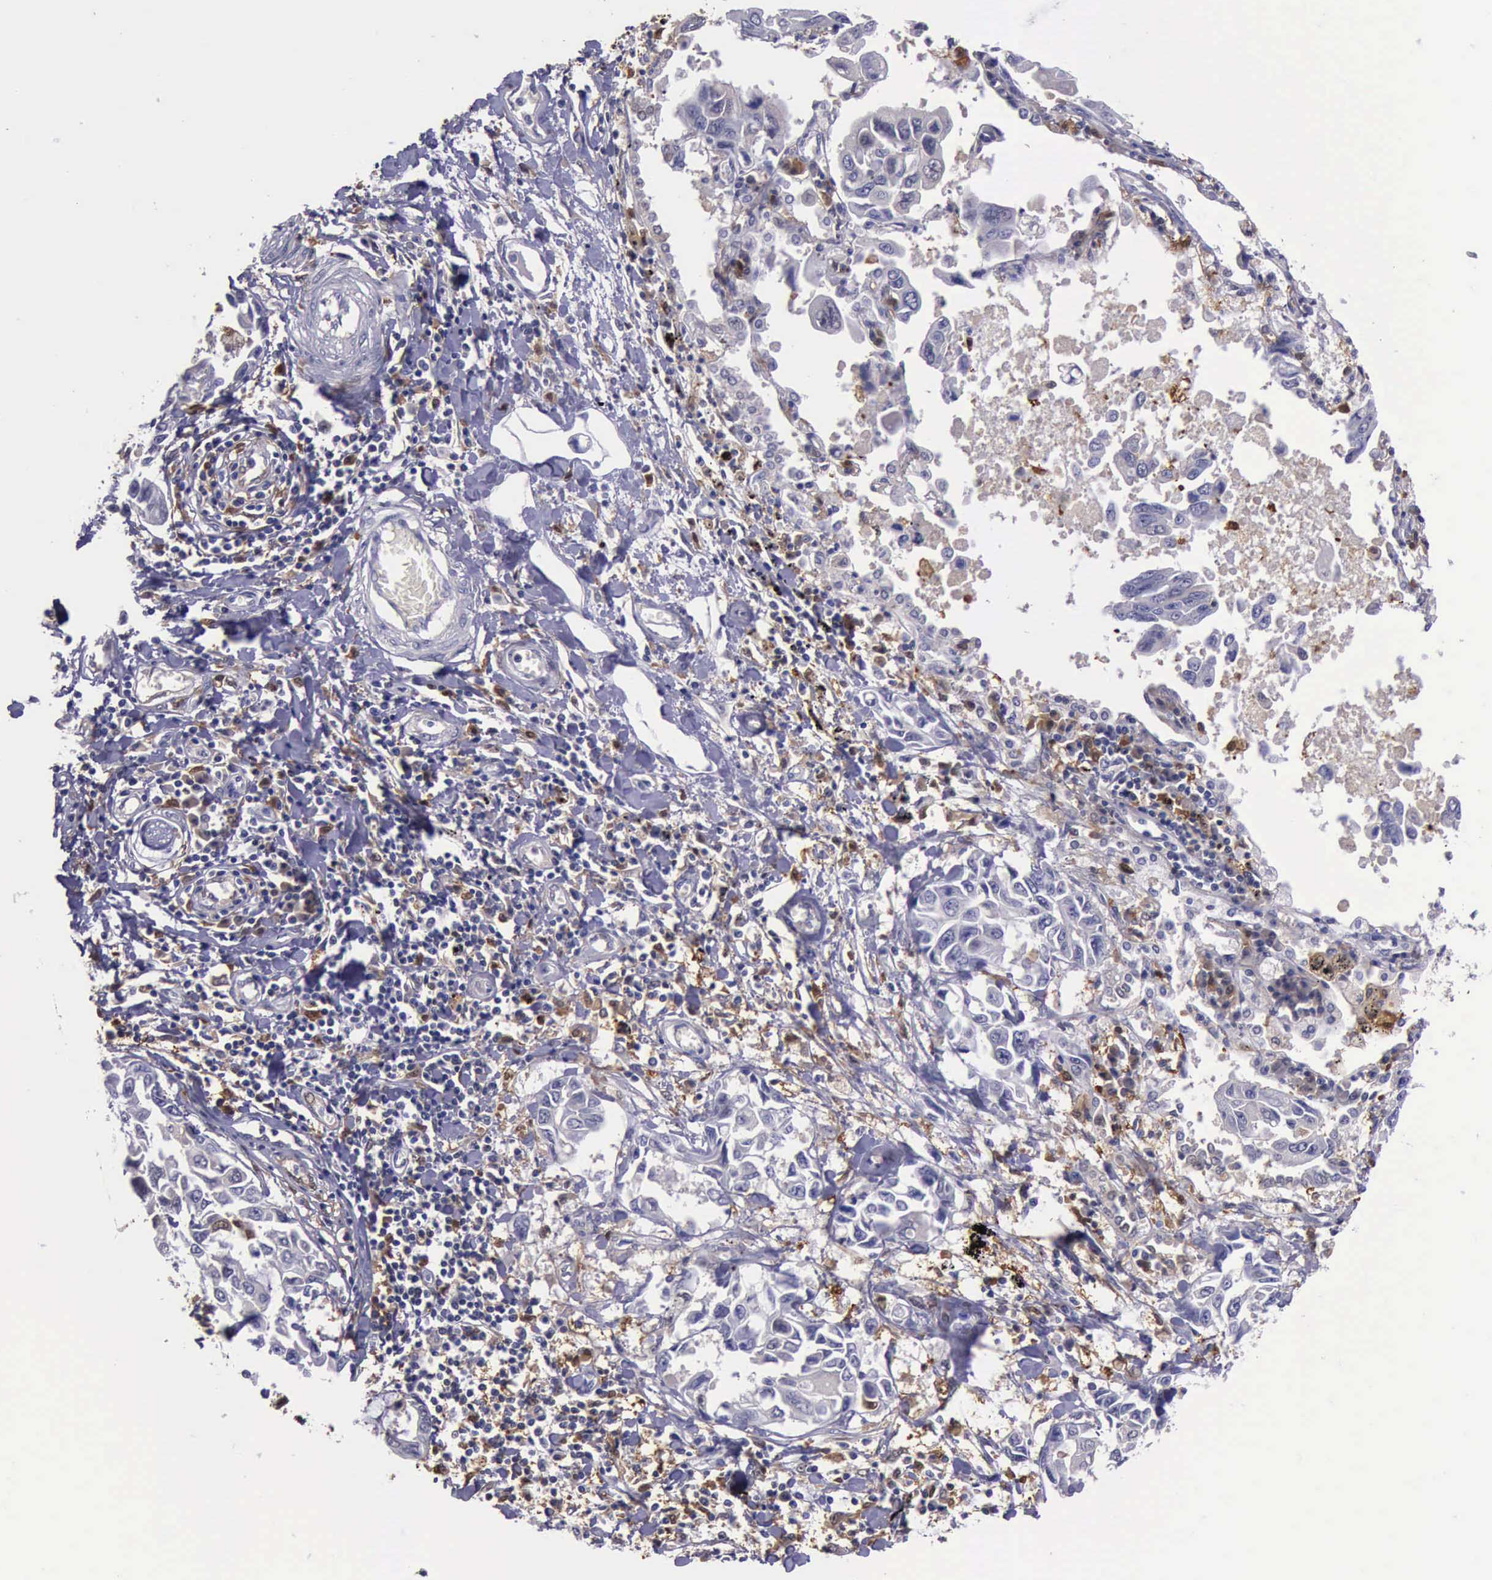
{"staining": {"intensity": "moderate", "quantity": "<25%", "location": "nuclear"}, "tissue": "lung cancer", "cell_type": "Tumor cells", "image_type": "cancer", "snomed": [{"axis": "morphology", "description": "Adenocarcinoma, NOS"}, {"axis": "topography", "description": "Lung"}], "caption": "This is a photomicrograph of immunohistochemistry (IHC) staining of lung adenocarcinoma, which shows moderate positivity in the nuclear of tumor cells.", "gene": "TYMP", "patient": {"sex": "male", "age": 64}}